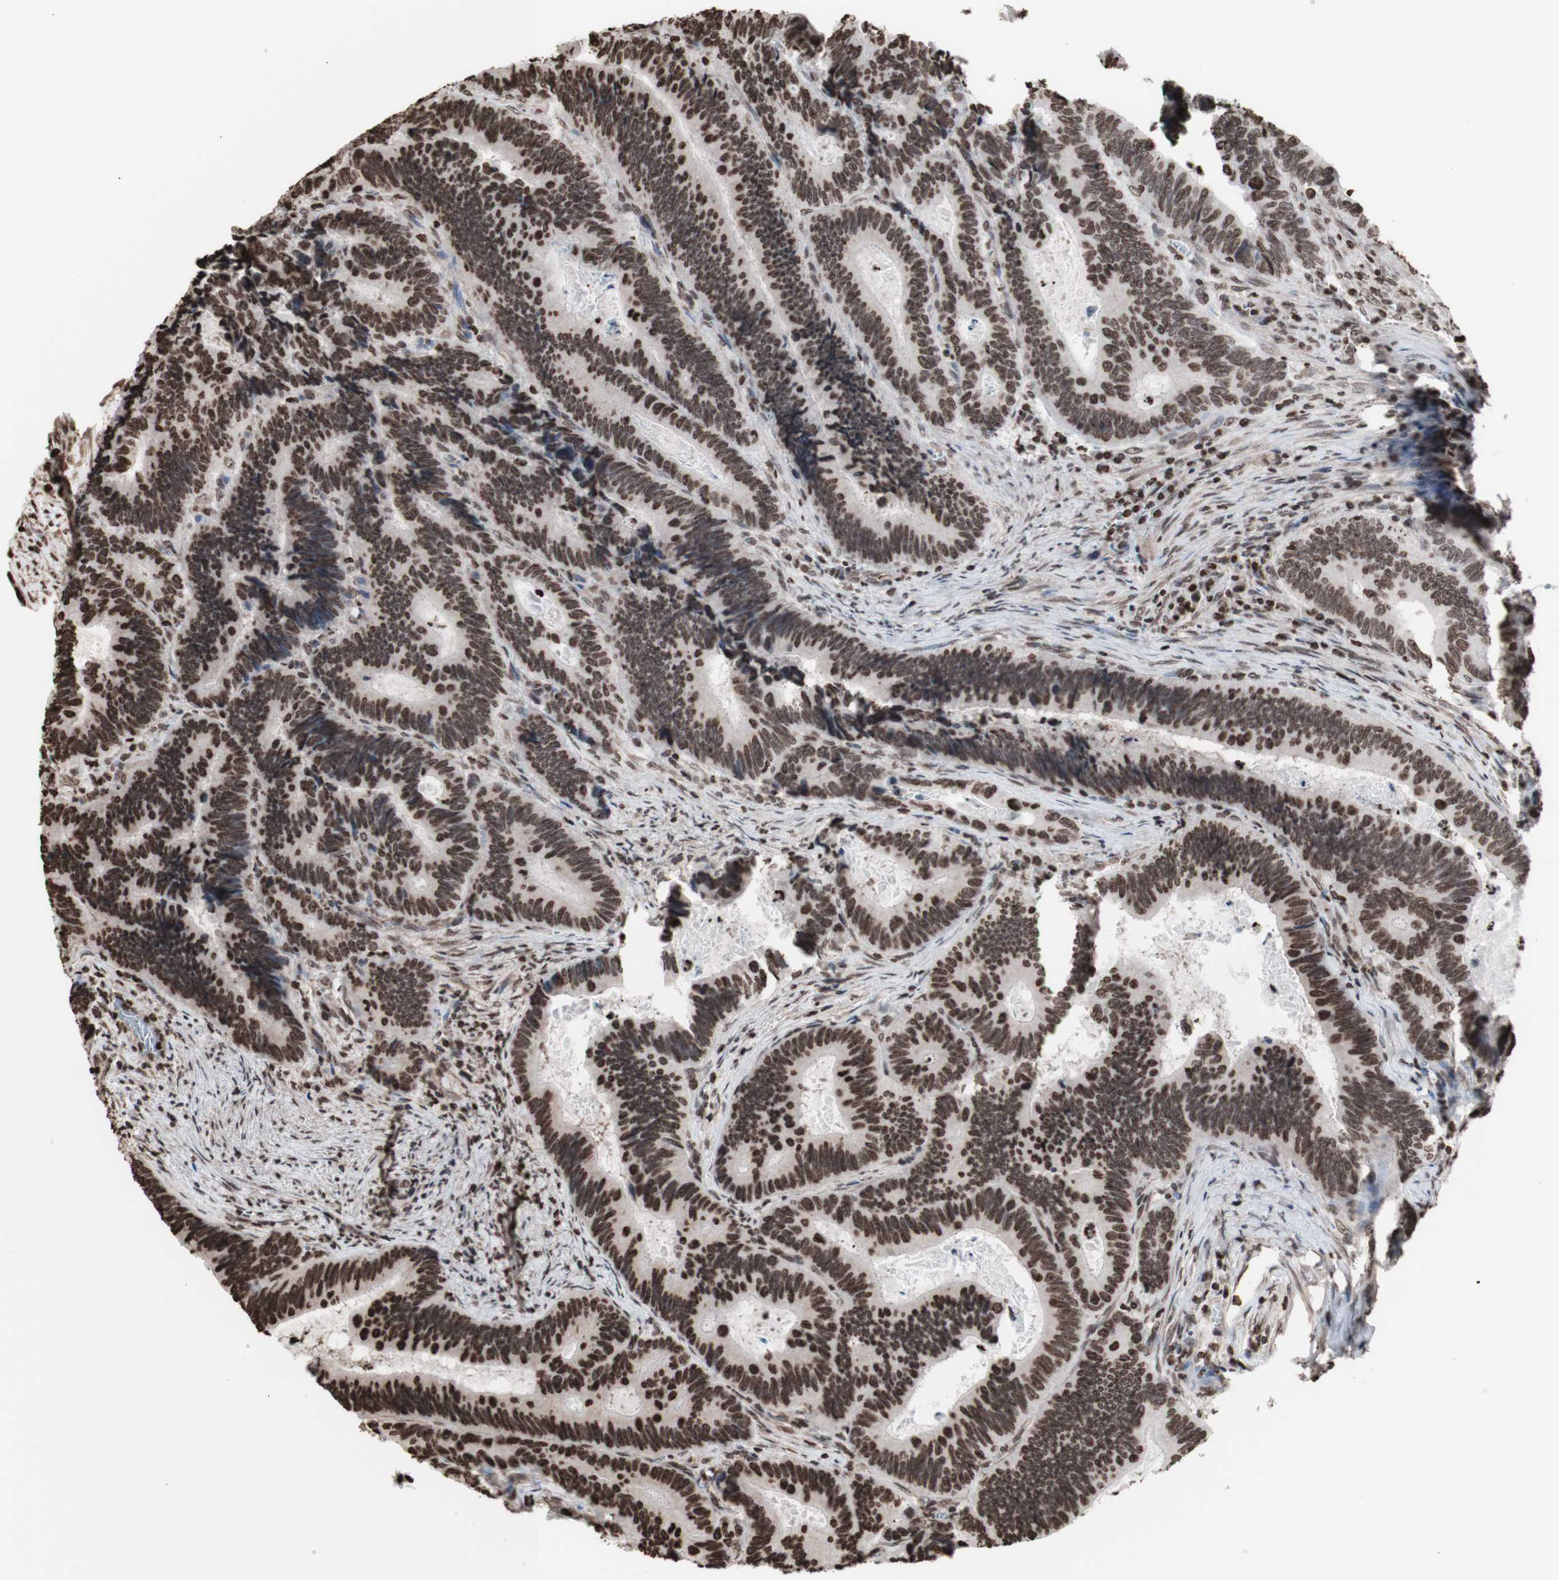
{"staining": {"intensity": "moderate", "quantity": ">75%", "location": "nuclear"}, "tissue": "colorectal cancer", "cell_type": "Tumor cells", "image_type": "cancer", "snomed": [{"axis": "morphology", "description": "Inflammation, NOS"}, {"axis": "morphology", "description": "Adenocarcinoma, NOS"}, {"axis": "topography", "description": "Colon"}], "caption": "This image reveals adenocarcinoma (colorectal) stained with immunohistochemistry (IHC) to label a protein in brown. The nuclear of tumor cells show moderate positivity for the protein. Nuclei are counter-stained blue.", "gene": "SNAI2", "patient": {"sex": "male", "age": 72}}